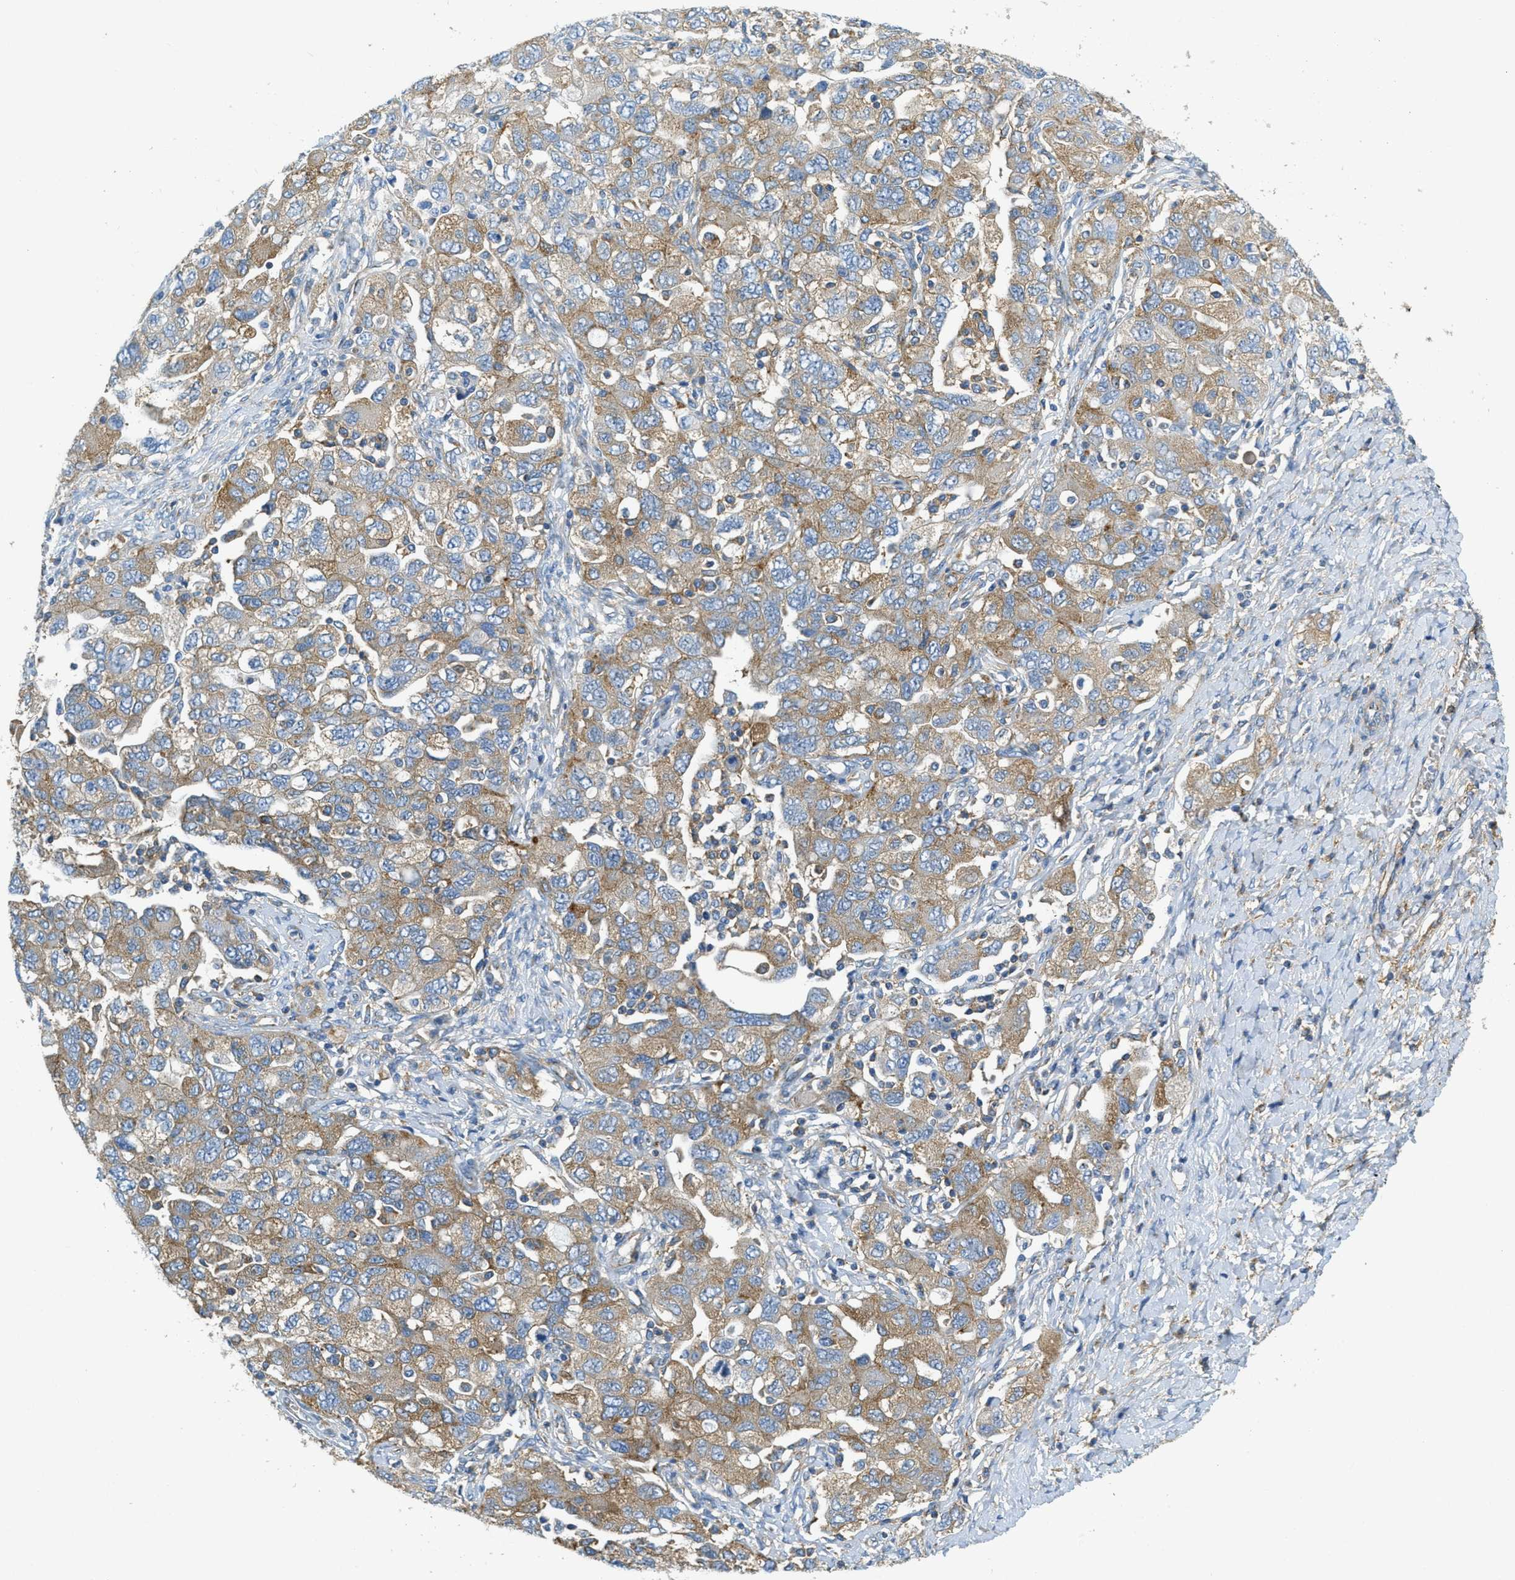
{"staining": {"intensity": "moderate", "quantity": ">75%", "location": "cytoplasmic/membranous"}, "tissue": "ovarian cancer", "cell_type": "Tumor cells", "image_type": "cancer", "snomed": [{"axis": "morphology", "description": "Carcinoma, NOS"}, {"axis": "morphology", "description": "Cystadenocarcinoma, serous, NOS"}, {"axis": "topography", "description": "Ovary"}], "caption": "Tumor cells demonstrate moderate cytoplasmic/membranous expression in approximately >75% of cells in serous cystadenocarcinoma (ovarian).", "gene": "AP2B1", "patient": {"sex": "female", "age": 69}}